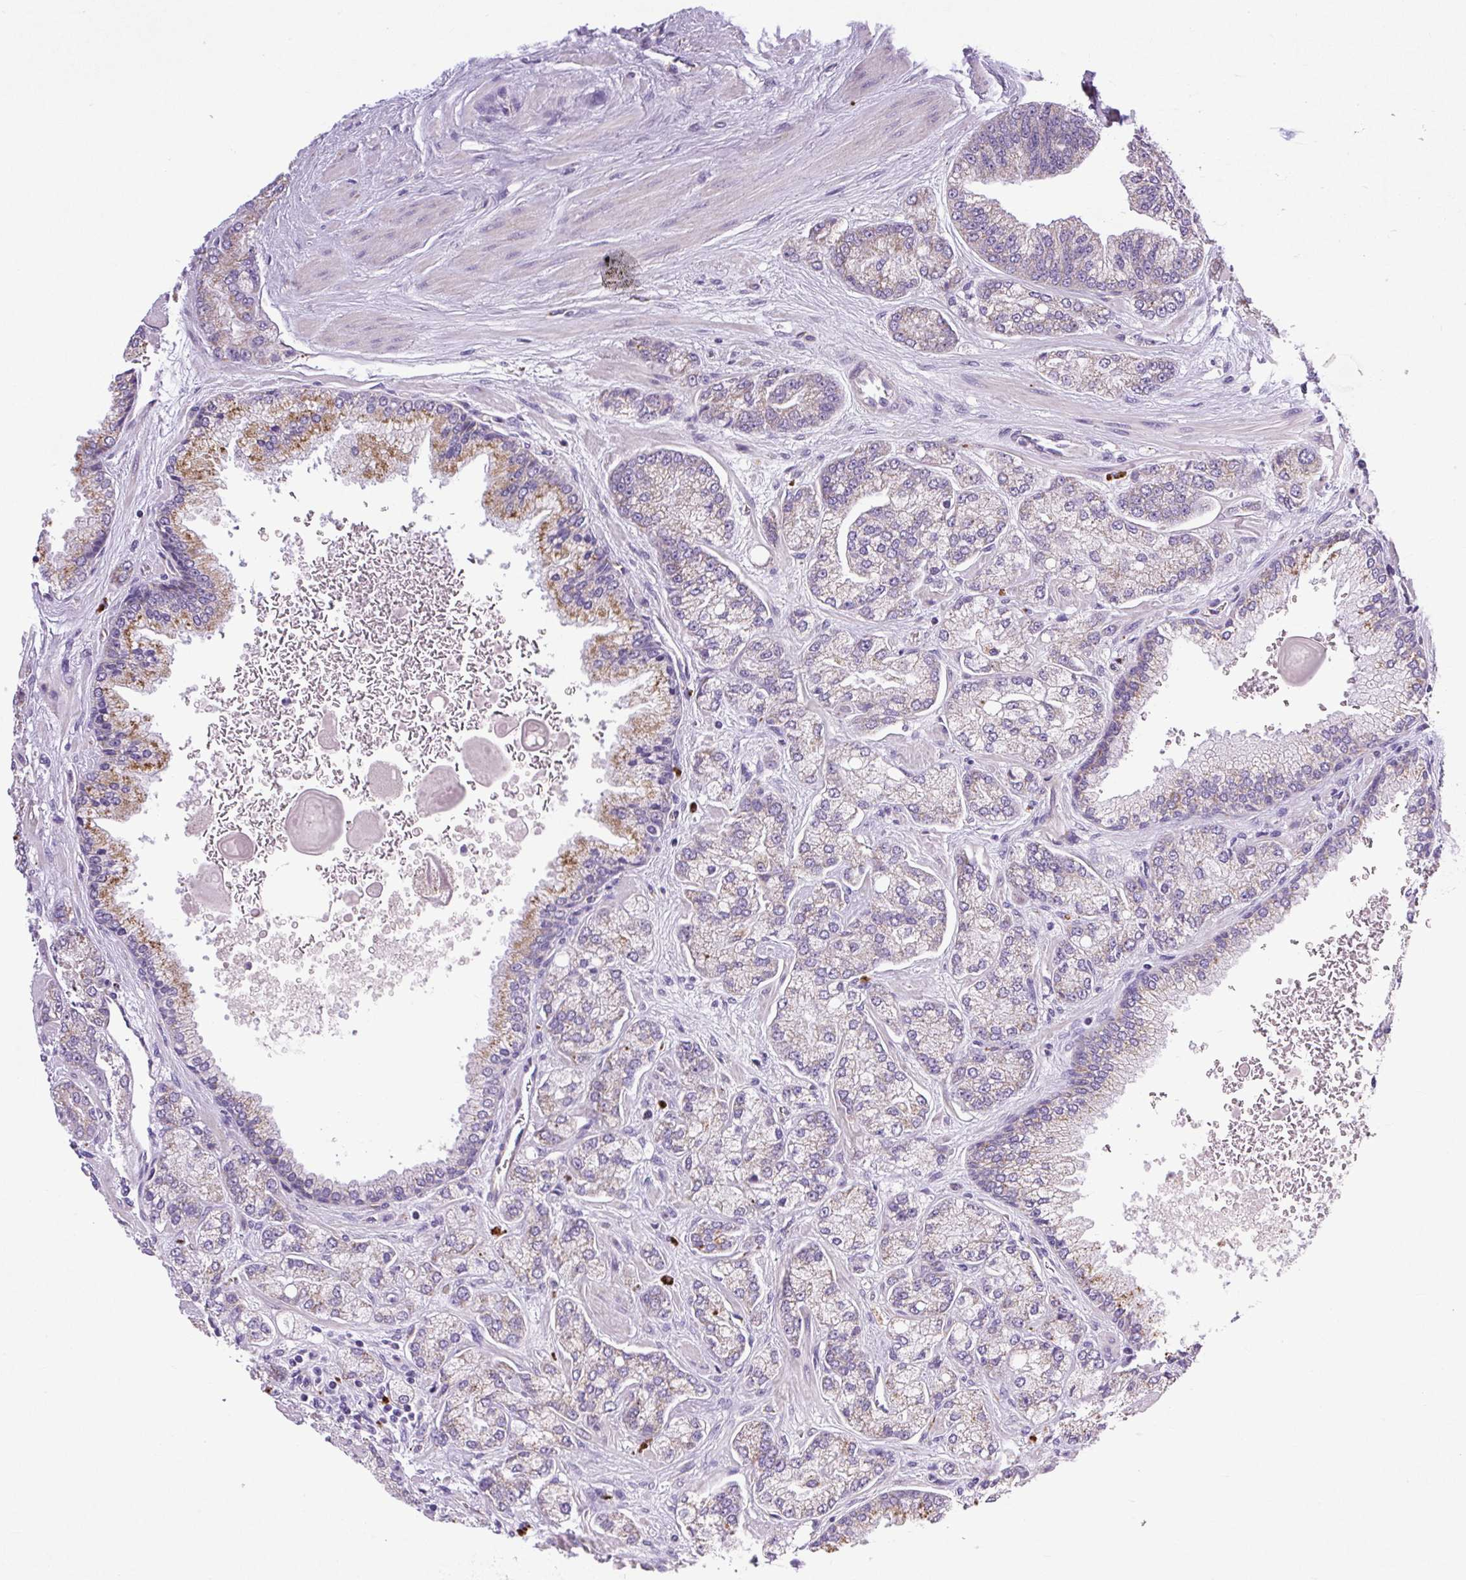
{"staining": {"intensity": "negative", "quantity": "none", "location": "none"}, "tissue": "prostate cancer", "cell_type": "Tumor cells", "image_type": "cancer", "snomed": [{"axis": "morphology", "description": "Adenocarcinoma, High grade"}, {"axis": "topography", "description": "Prostate"}], "caption": "A high-resolution histopathology image shows immunohistochemistry staining of adenocarcinoma (high-grade) (prostate), which demonstrates no significant staining in tumor cells. Nuclei are stained in blue.", "gene": "RNASE10", "patient": {"sex": "male", "age": 68}}